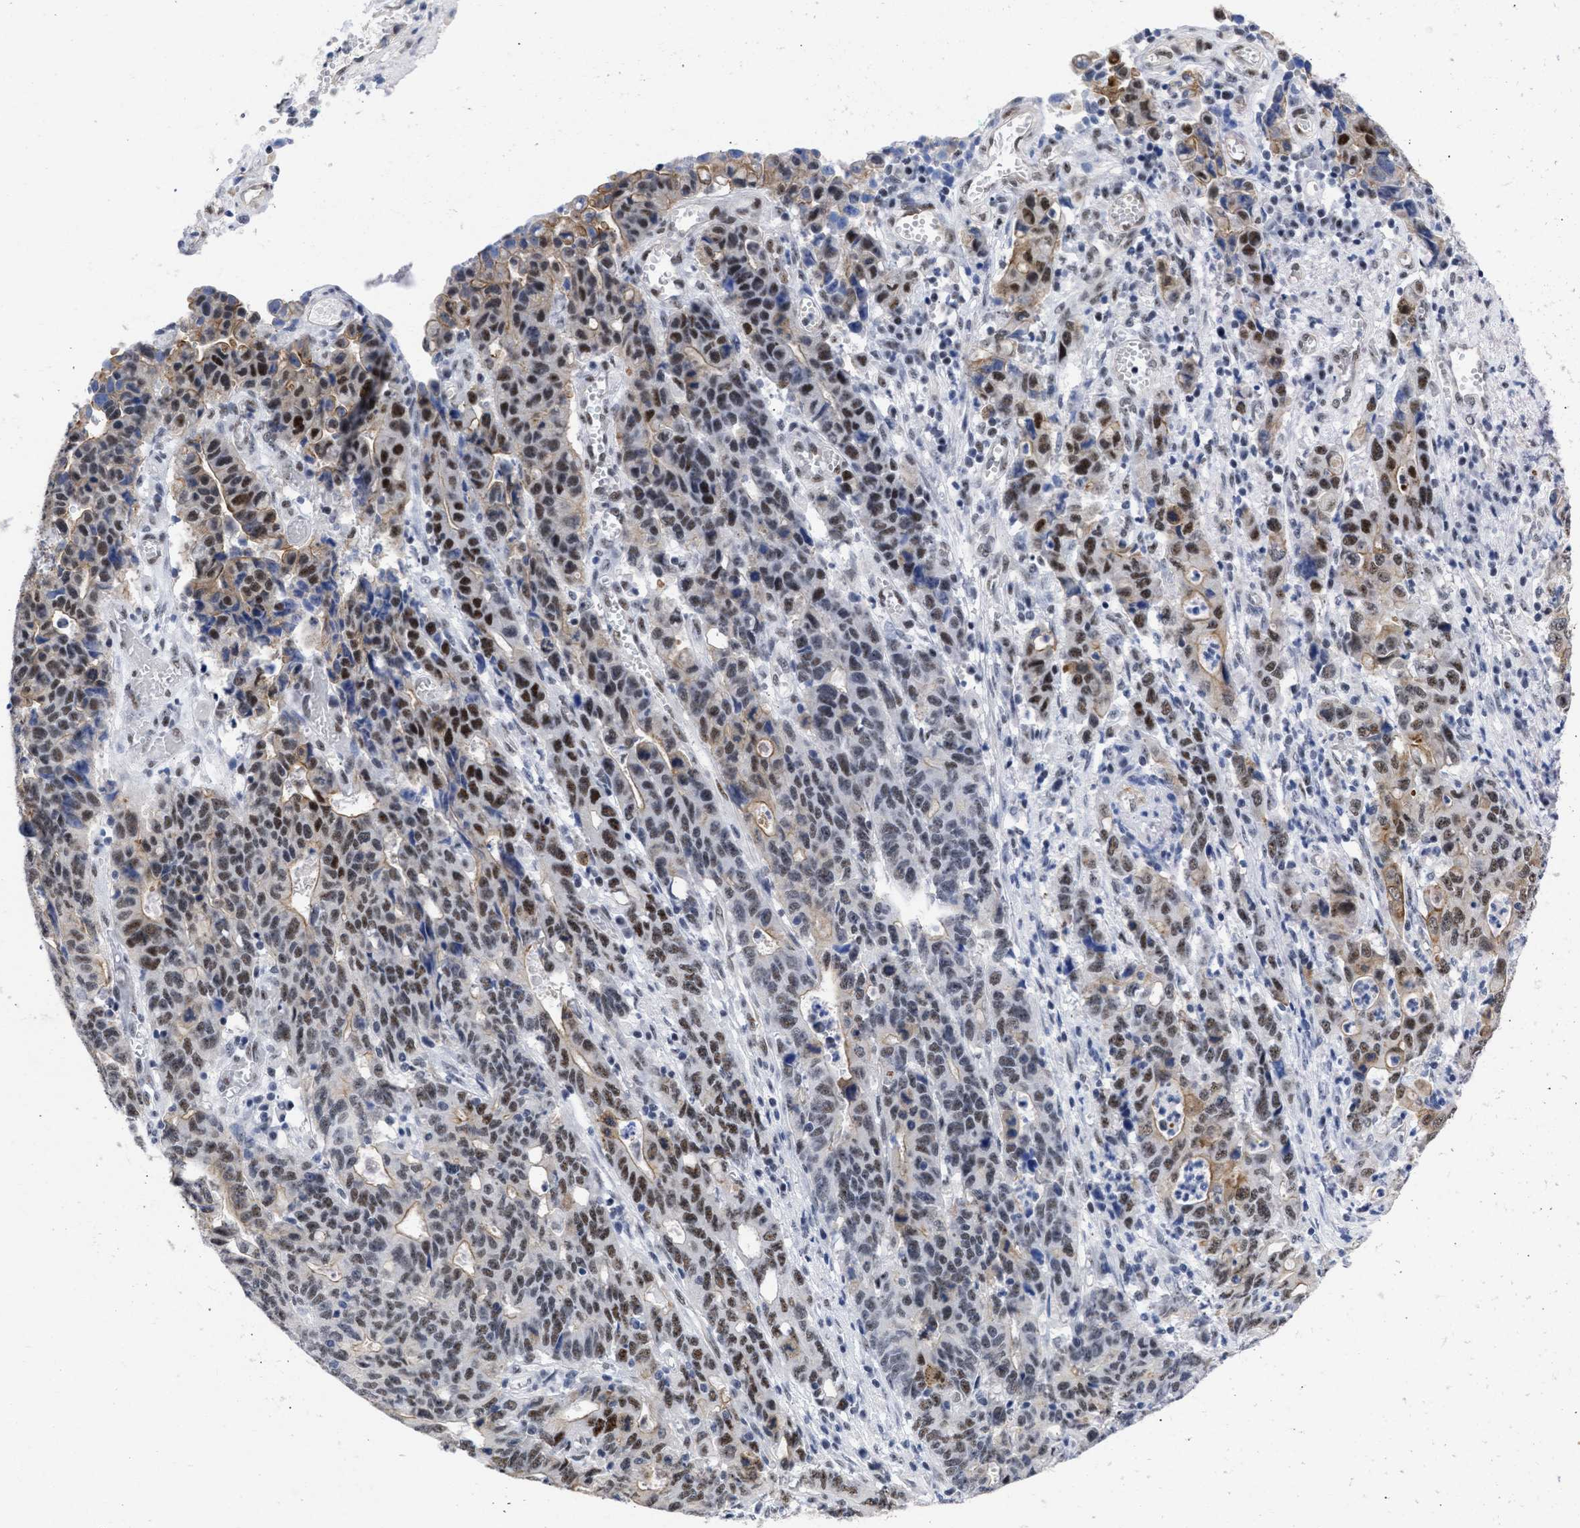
{"staining": {"intensity": "strong", "quantity": ">75%", "location": "cytoplasmic/membranous,nuclear"}, "tissue": "stomach cancer", "cell_type": "Tumor cells", "image_type": "cancer", "snomed": [{"axis": "morphology", "description": "Adenocarcinoma, NOS"}, {"axis": "topography", "description": "Stomach, upper"}], "caption": "Immunohistochemistry staining of stomach adenocarcinoma, which displays high levels of strong cytoplasmic/membranous and nuclear positivity in about >75% of tumor cells indicating strong cytoplasmic/membranous and nuclear protein expression. The staining was performed using DAB (3,3'-diaminobenzidine) (brown) for protein detection and nuclei were counterstained in hematoxylin (blue).", "gene": "DDX41", "patient": {"sex": "male", "age": 69}}